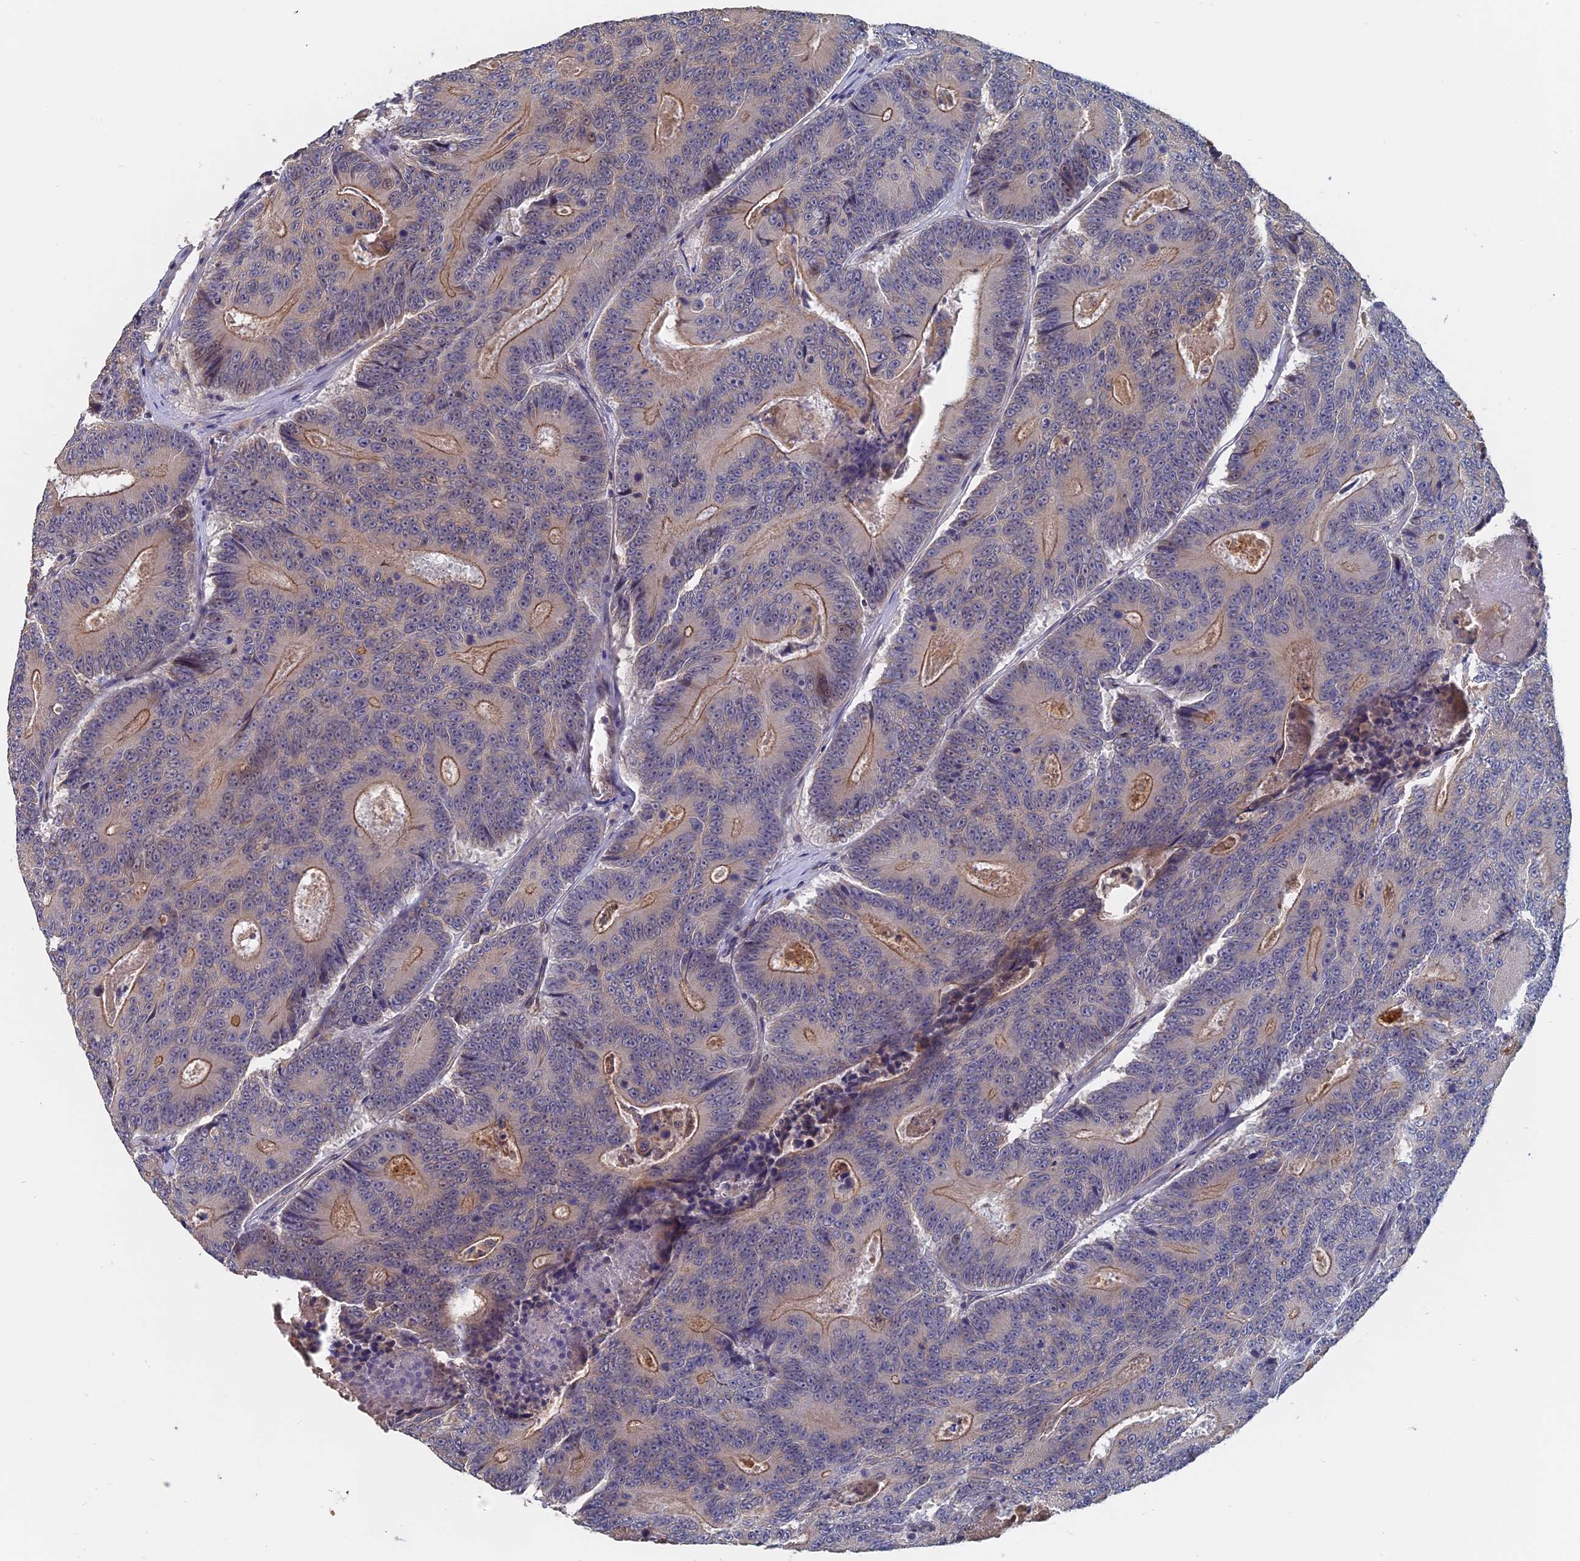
{"staining": {"intensity": "moderate", "quantity": "<25%", "location": "cytoplasmic/membranous"}, "tissue": "colorectal cancer", "cell_type": "Tumor cells", "image_type": "cancer", "snomed": [{"axis": "morphology", "description": "Adenocarcinoma, NOS"}, {"axis": "topography", "description": "Colon"}], "caption": "Adenocarcinoma (colorectal) tissue shows moderate cytoplasmic/membranous expression in approximately <25% of tumor cells (DAB = brown stain, brightfield microscopy at high magnification).", "gene": "SLC33A1", "patient": {"sex": "male", "age": 83}}